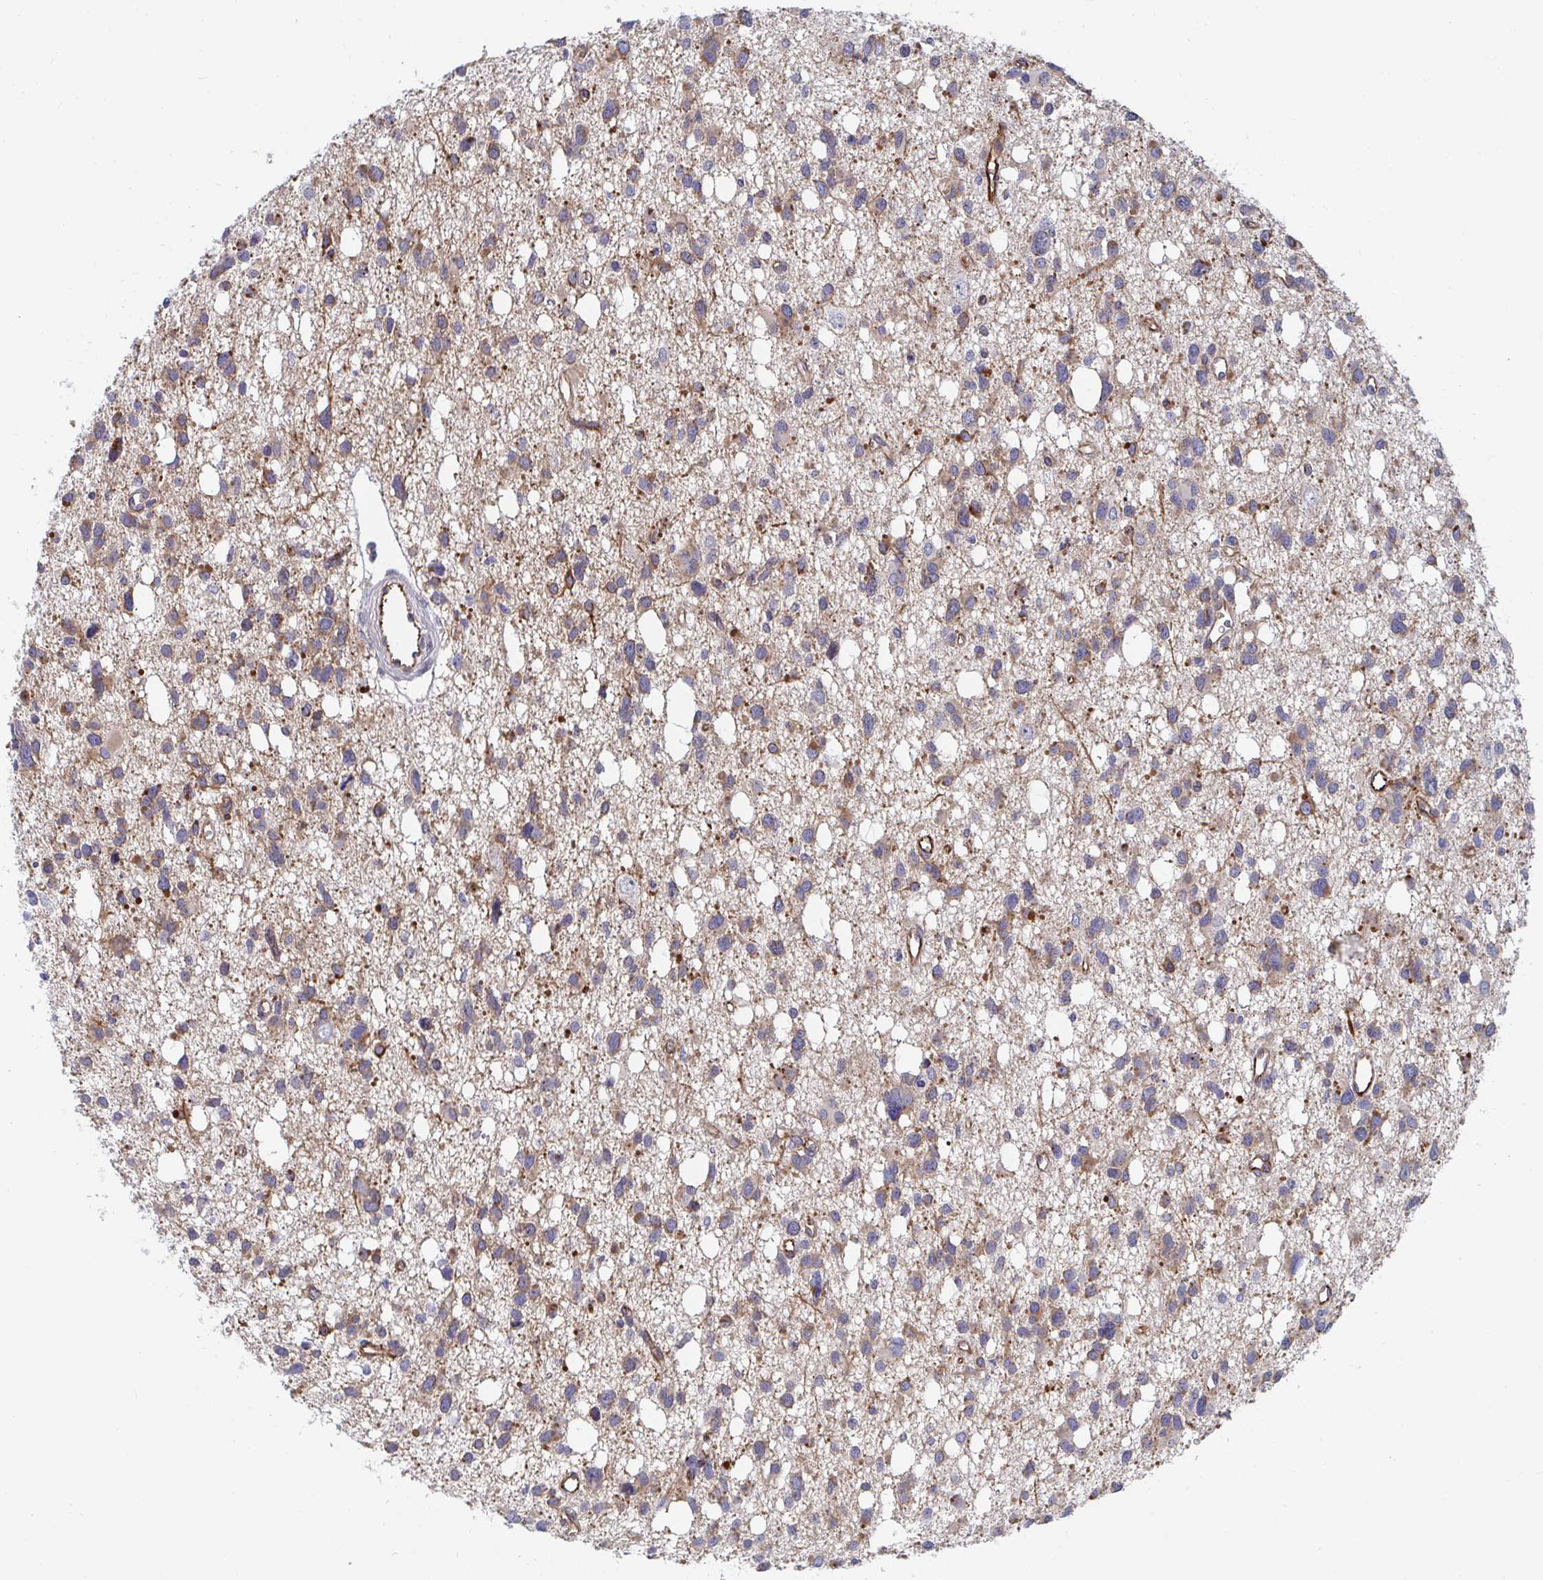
{"staining": {"intensity": "moderate", "quantity": ">75%", "location": "cytoplasmic/membranous"}, "tissue": "glioma", "cell_type": "Tumor cells", "image_type": "cancer", "snomed": [{"axis": "morphology", "description": "Glioma, malignant, High grade"}, {"axis": "topography", "description": "Brain"}], "caption": "Glioma stained for a protein (brown) exhibits moderate cytoplasmic/membranous positive positivity in about >75% of tumor cells.", "gene": "EIF1AD", "patient": {"sex": "male", "age": 23}}